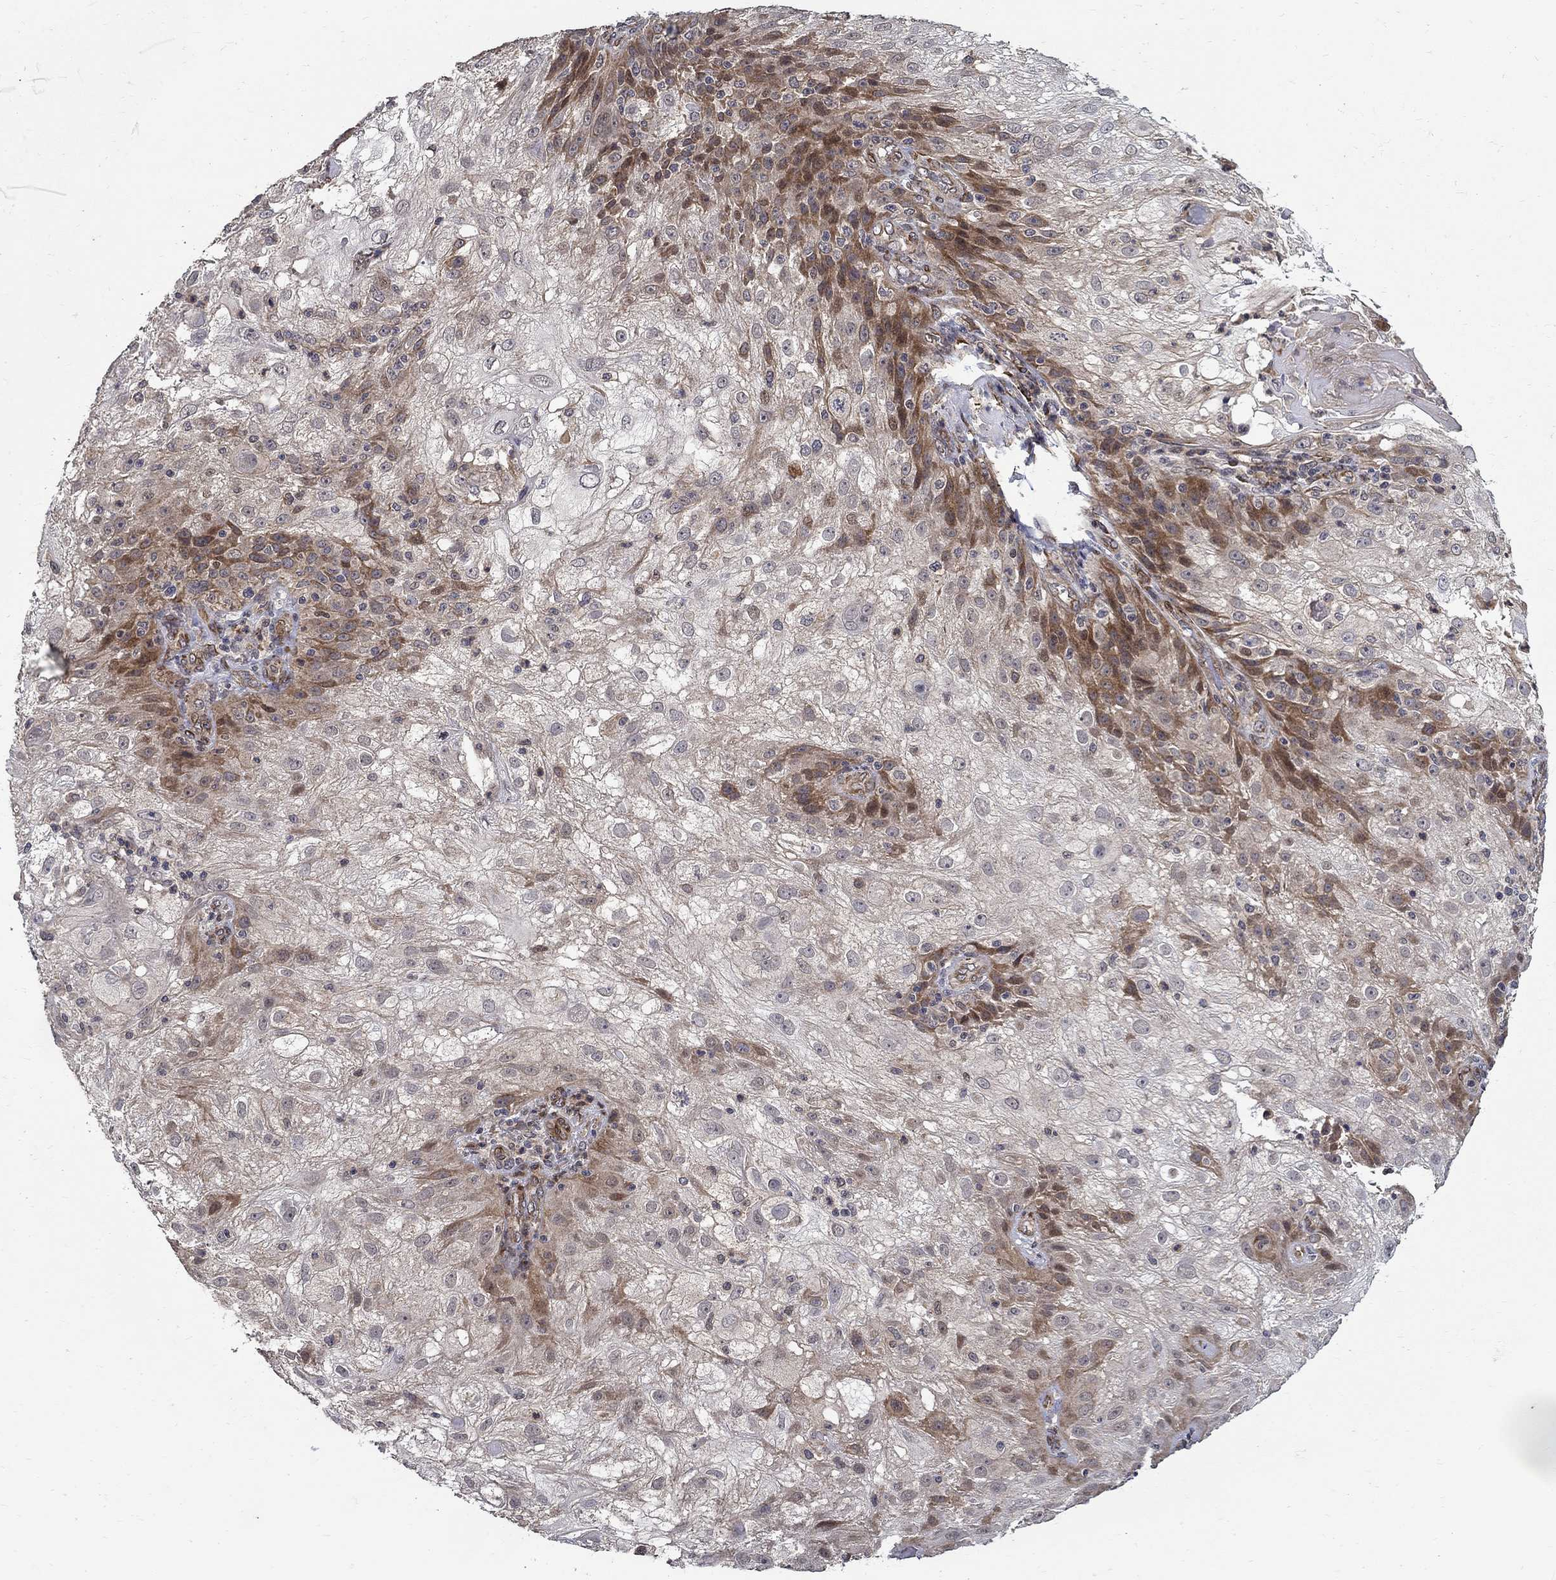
{"staining": {"intensity": "strong", "quantity": "<25%", "location": "cytoplasmic/membranous,nuclear"}, "tissue": "skin cancer", "cell_type": "Tumor cells", "image_type": "cancer", "snomed": [{"axis": "morphology", "description": "Normal tissue, NOS"}, {"axis": "morphology", "description": "Squamous cell carcinoma, NOS"}, {"axis": "topography", "description": "Skin"}], "caption": "Protein expression by IHC exhibits strong cytoplasmic/membranous and nuclear positivity in approximately <25% of tumor cells in skin cancer. The staining was performed using DAB (3,3'-diaminobenzidine) to visualize the protein expression in brown, while the nuclei were stained in blue with hematoxylin (Magnification: 20x).", "gene": "ZNF594", "patient": {"sex": "female", "age": 83}}